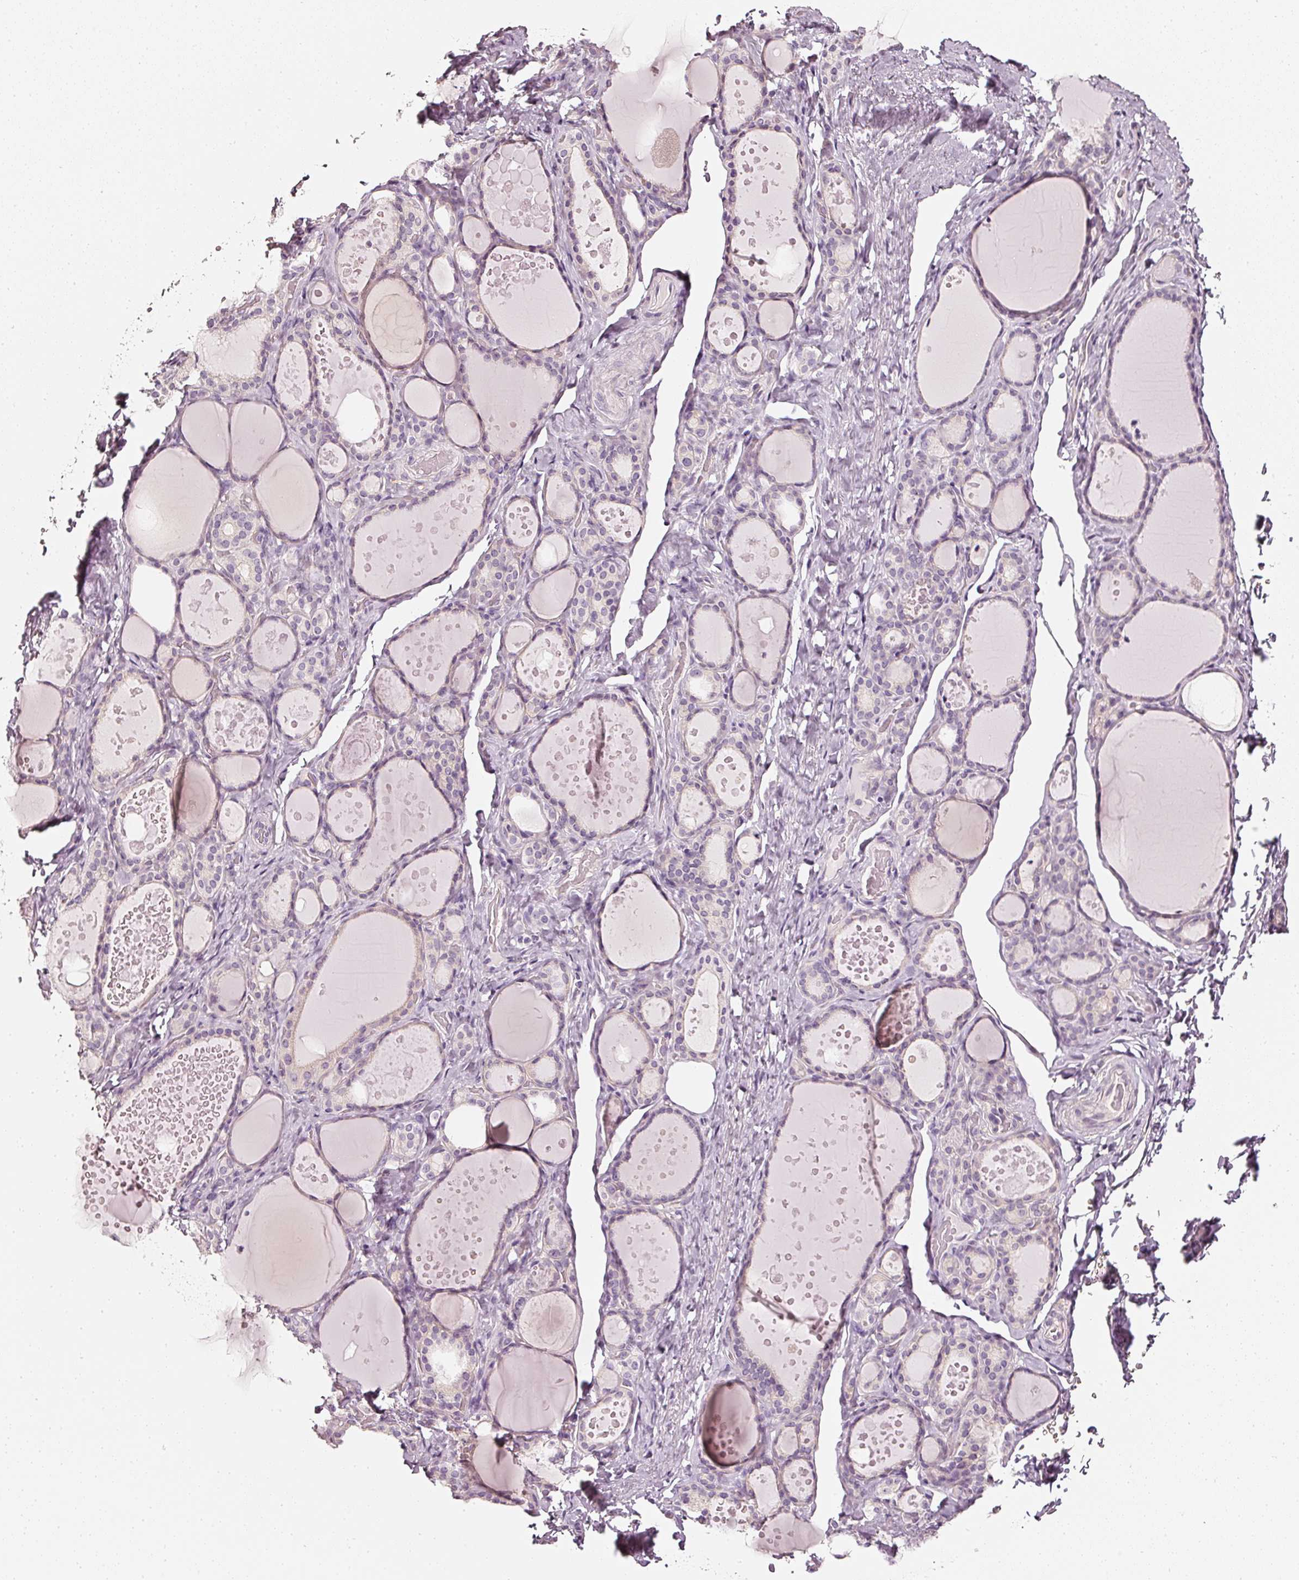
{"staining": {"intensity": "weak", "quantity": "<25%", "location": "cytoplasmic/membranous"}, "tissue": "thyroid gland", "cell_type": "Glandular cells", "image_type": "normal", "snomed": [{"axis": "morphology", "description": "Normal tissue, NOS"}, {"axis": "topography", "description": "Thyroid gland"}], "caption": "Protein analysis of unremarkable thyroid gland shows no significant staining in glandular cells.", "gene": "CNP", "patient": {"sex": "female", "age": 46}}